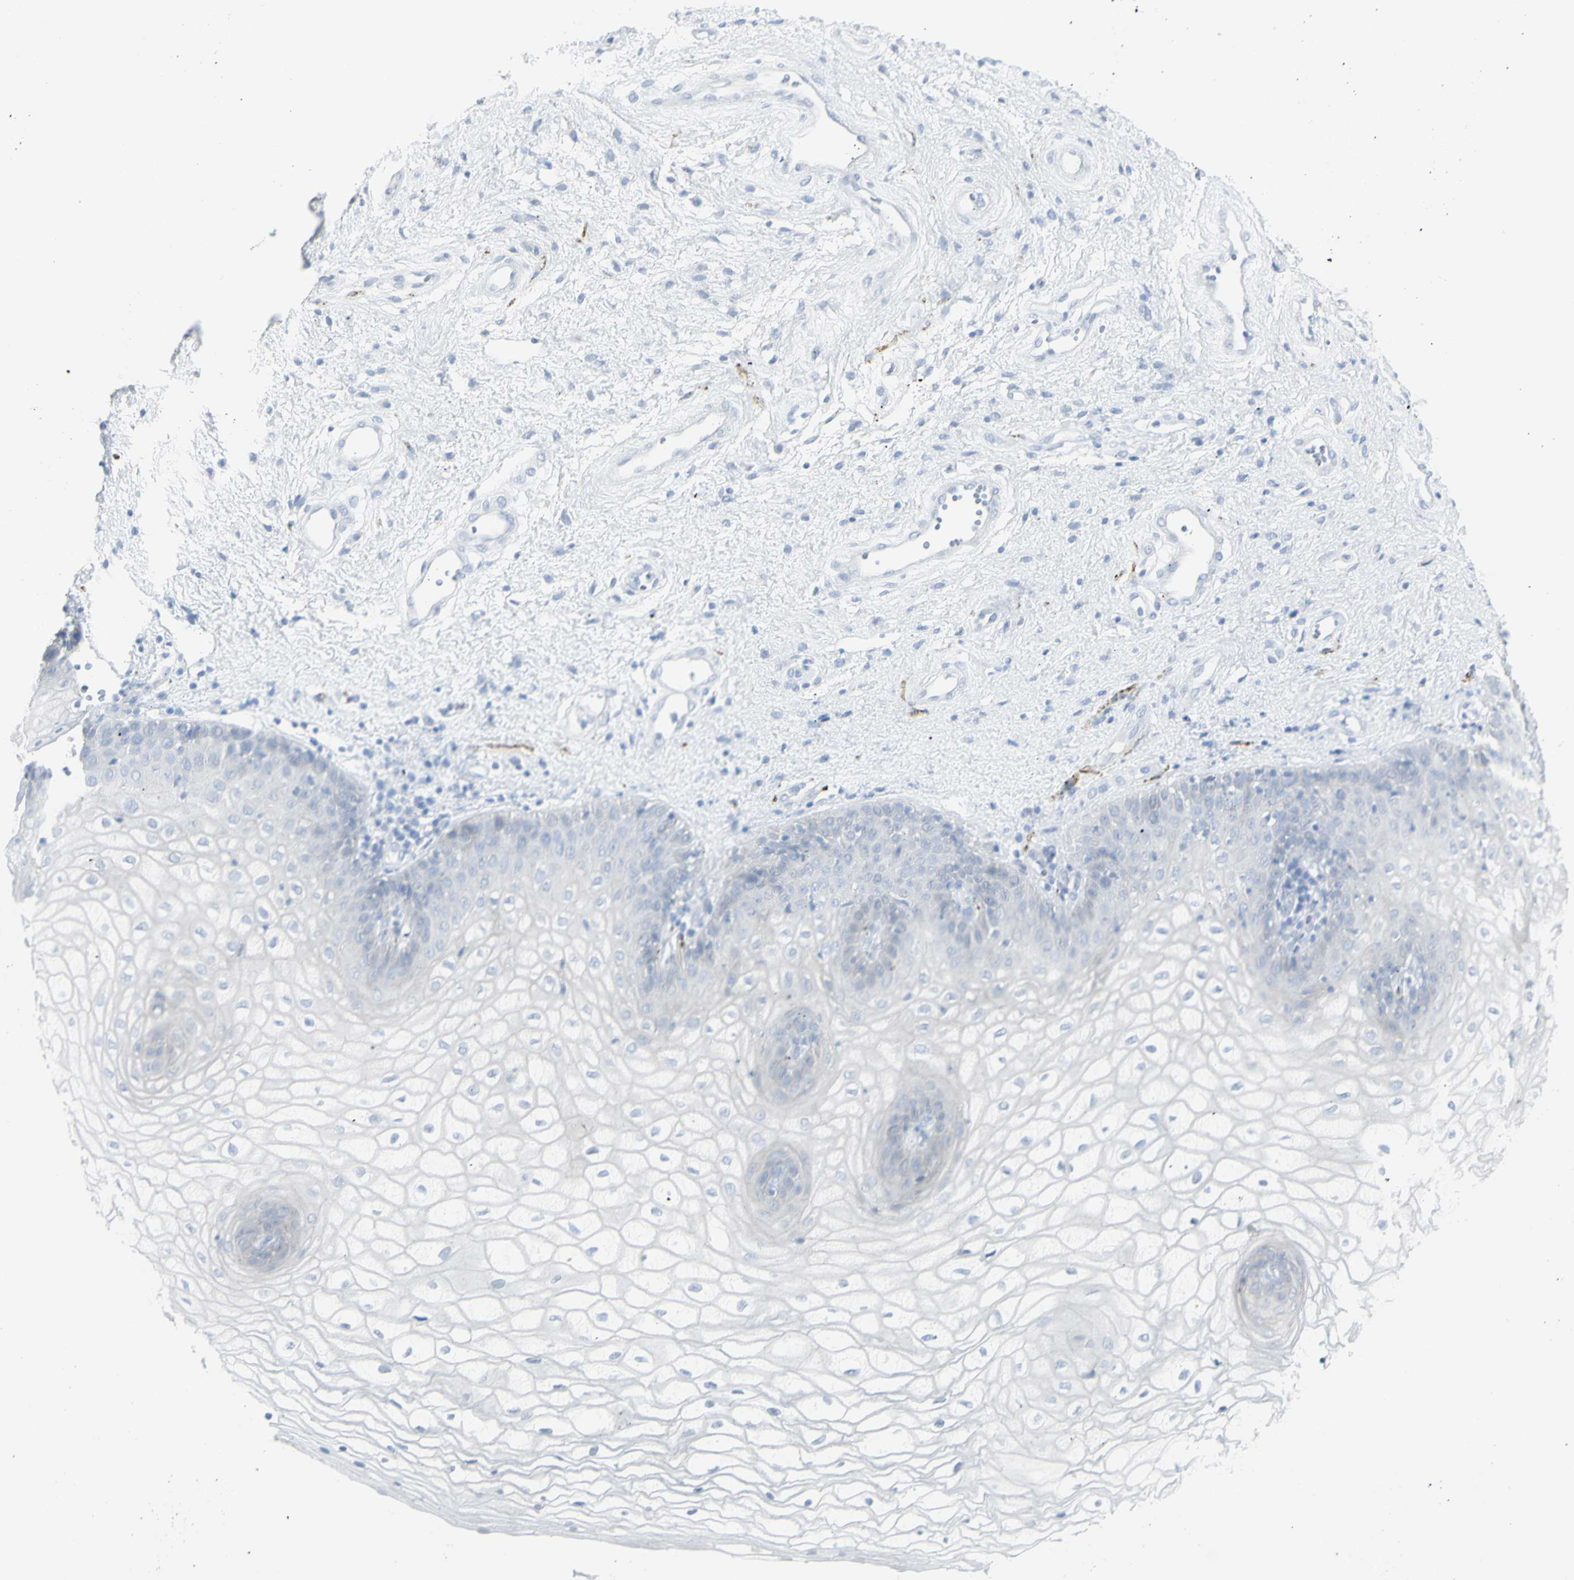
{"staining": {"intensity": "negative", "quantity": "none", "location": "none"}, "tissue": "vagina", "cell_type": "Squamous epithelial cells", "image_type": "normal", "snomed": [{"axis": "morphology", "description": "Normal tissue, NOS"}, {"axis": "topography", "description": "Vagina"}], "caption": "Vagina was stained to show a protein in brown. There is no significant expression in squamous epithelial cells. (Stains: DAB IHC with hematoxylin counter stain, Microscopy: brightfield microscopy at high magnification).", "gene": "ENSG00000198211", "patient": {"sex": "female", "age": 34}}